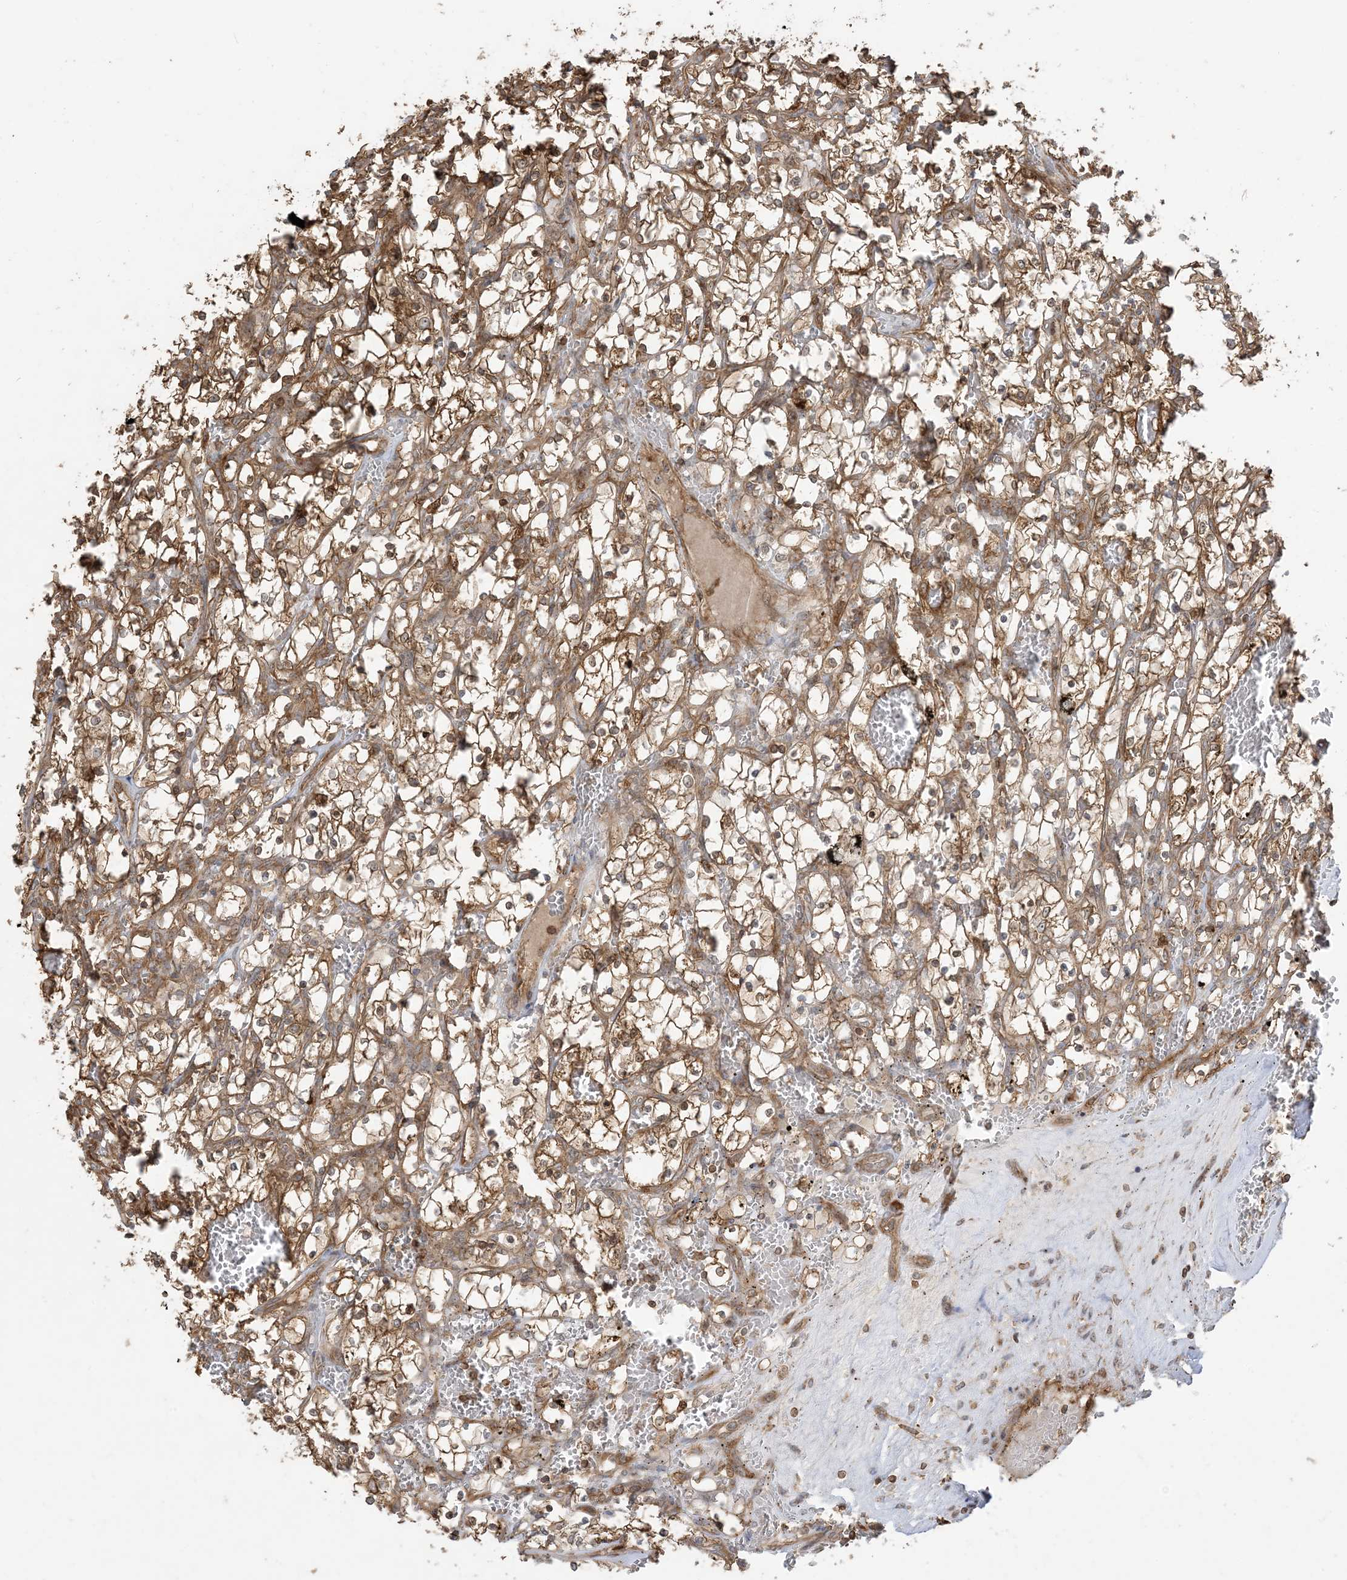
{"staining": {"intensity": "moderate", "quantity": ">75%", "location": "cytoplasmic/membranous,nuclear"}, "tissue": "renal cancer", "cell_type": "Tumor cells", "image_type": "cancer", "snomed": [{"axis": "morphology", "description": "Adenocarcinoma, NOS"}, {"axis": "topography", "description": "Kidney"}], "caption": "DAB immunohistochemical staining of adenocarcinoma (renal) demonstrates moderate cytoplasmic/membranous and nuclear protein staining in about >75% of tumor cells.", "gene": "SRP72", "patient": {"sex": "female", "age": 69}}